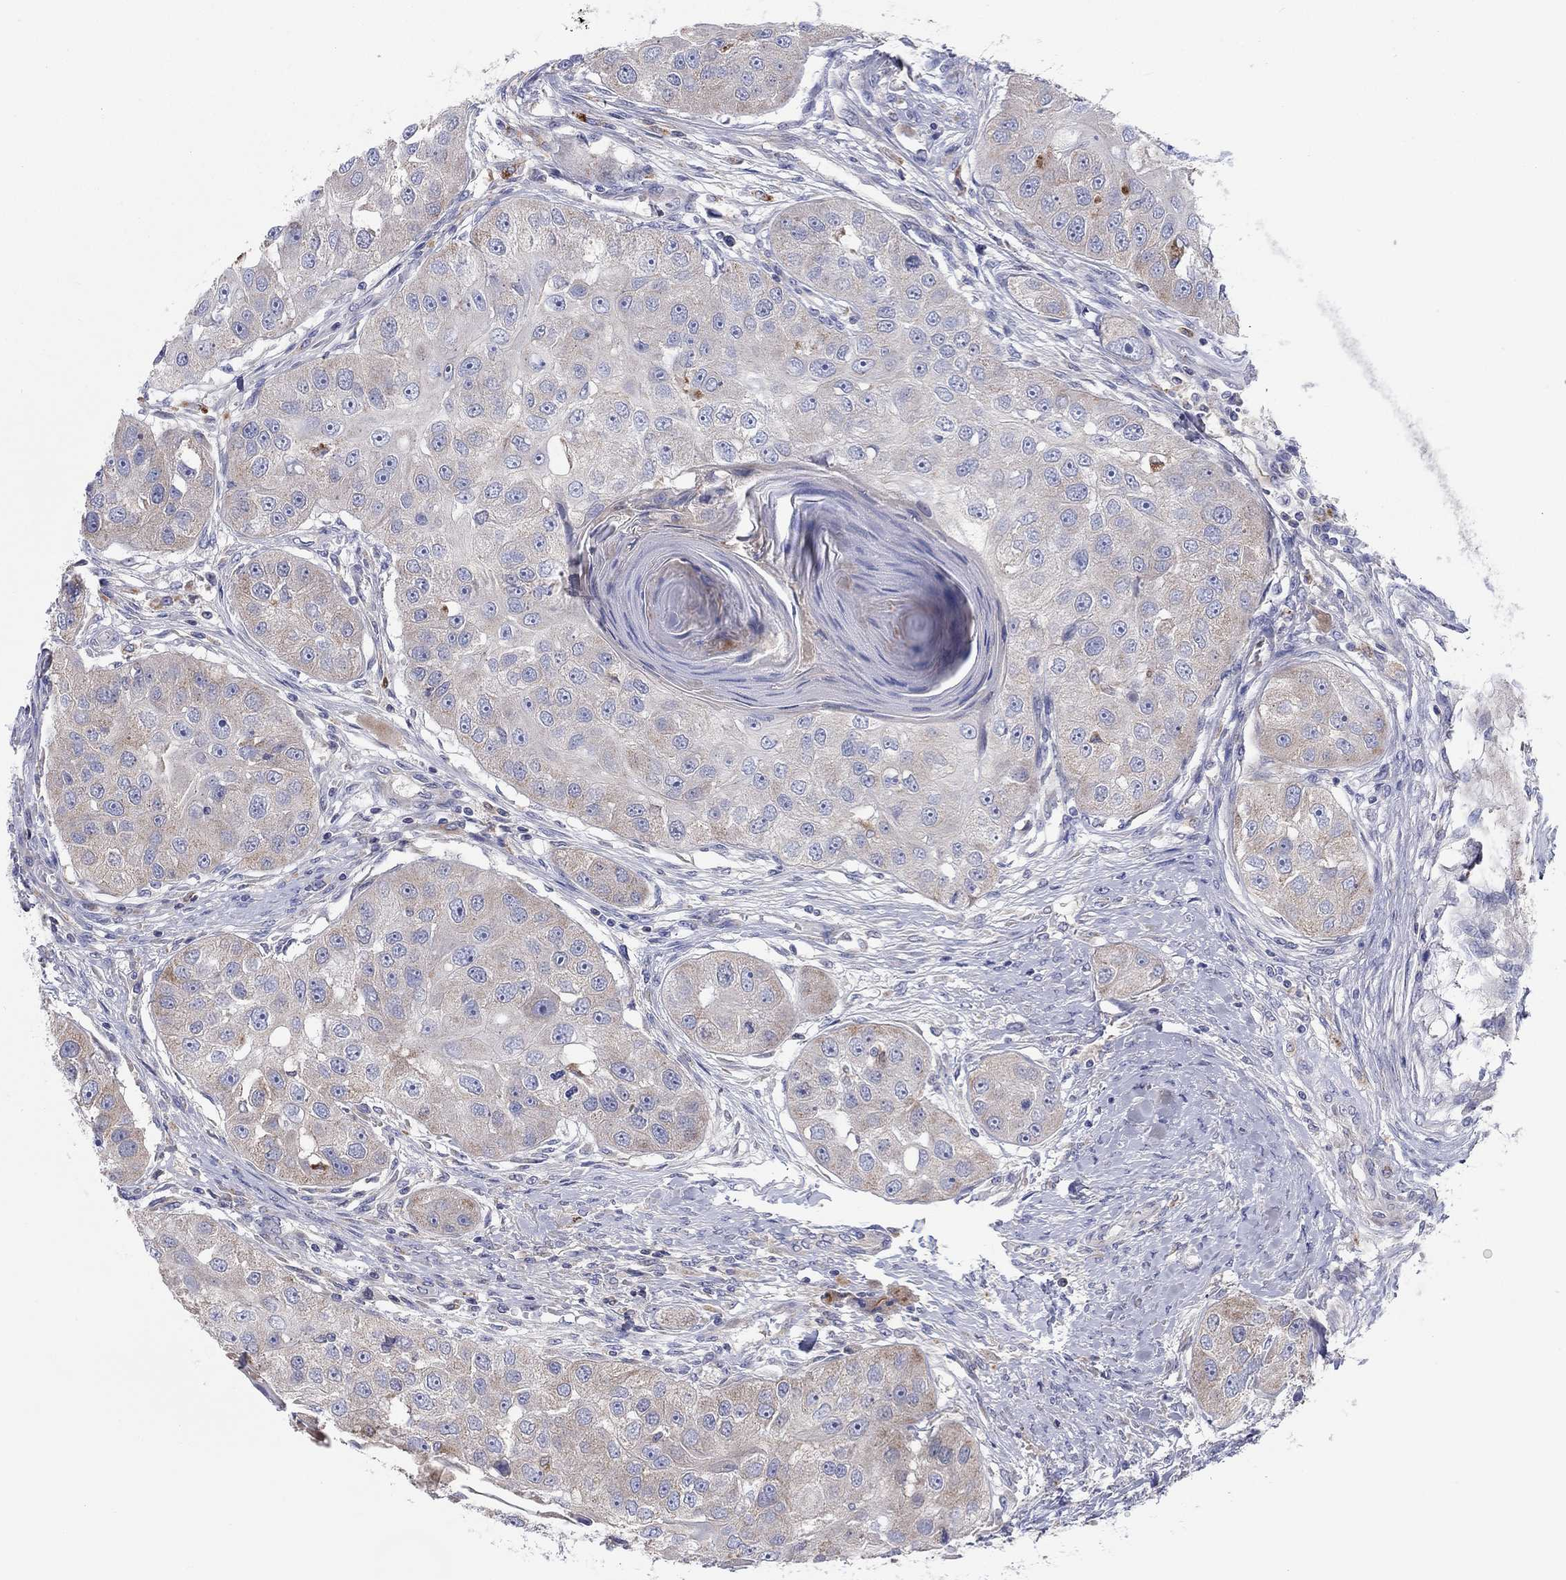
{"staining": {"intensity": "weak", "quantity": "25%-75%", "location": "cytoplasmic/membranous"}, "tissue": "head and neck cancer", "cell_type": "Tumor cells", "image_type": "cancer", "snomed": [{"axis": "morphology", "description": "Normal tissue, NOS"}, {"axis": "morphology", "description": "Squamous cell carcinoma, NOS"}, {"axis": "topography", "description": "Skeletal muscle"}, {"axis": "topography", "description": "Head-Neck"}], "caption": "A photomicrograph of human head and neck cancer (squamous cell carcinoma) stained for a protein reveals weak cytoplasmic/membranous brown staining in tumor cells.", "gene": "BCO2", "patient": {"sex": "male", "age": 51}}